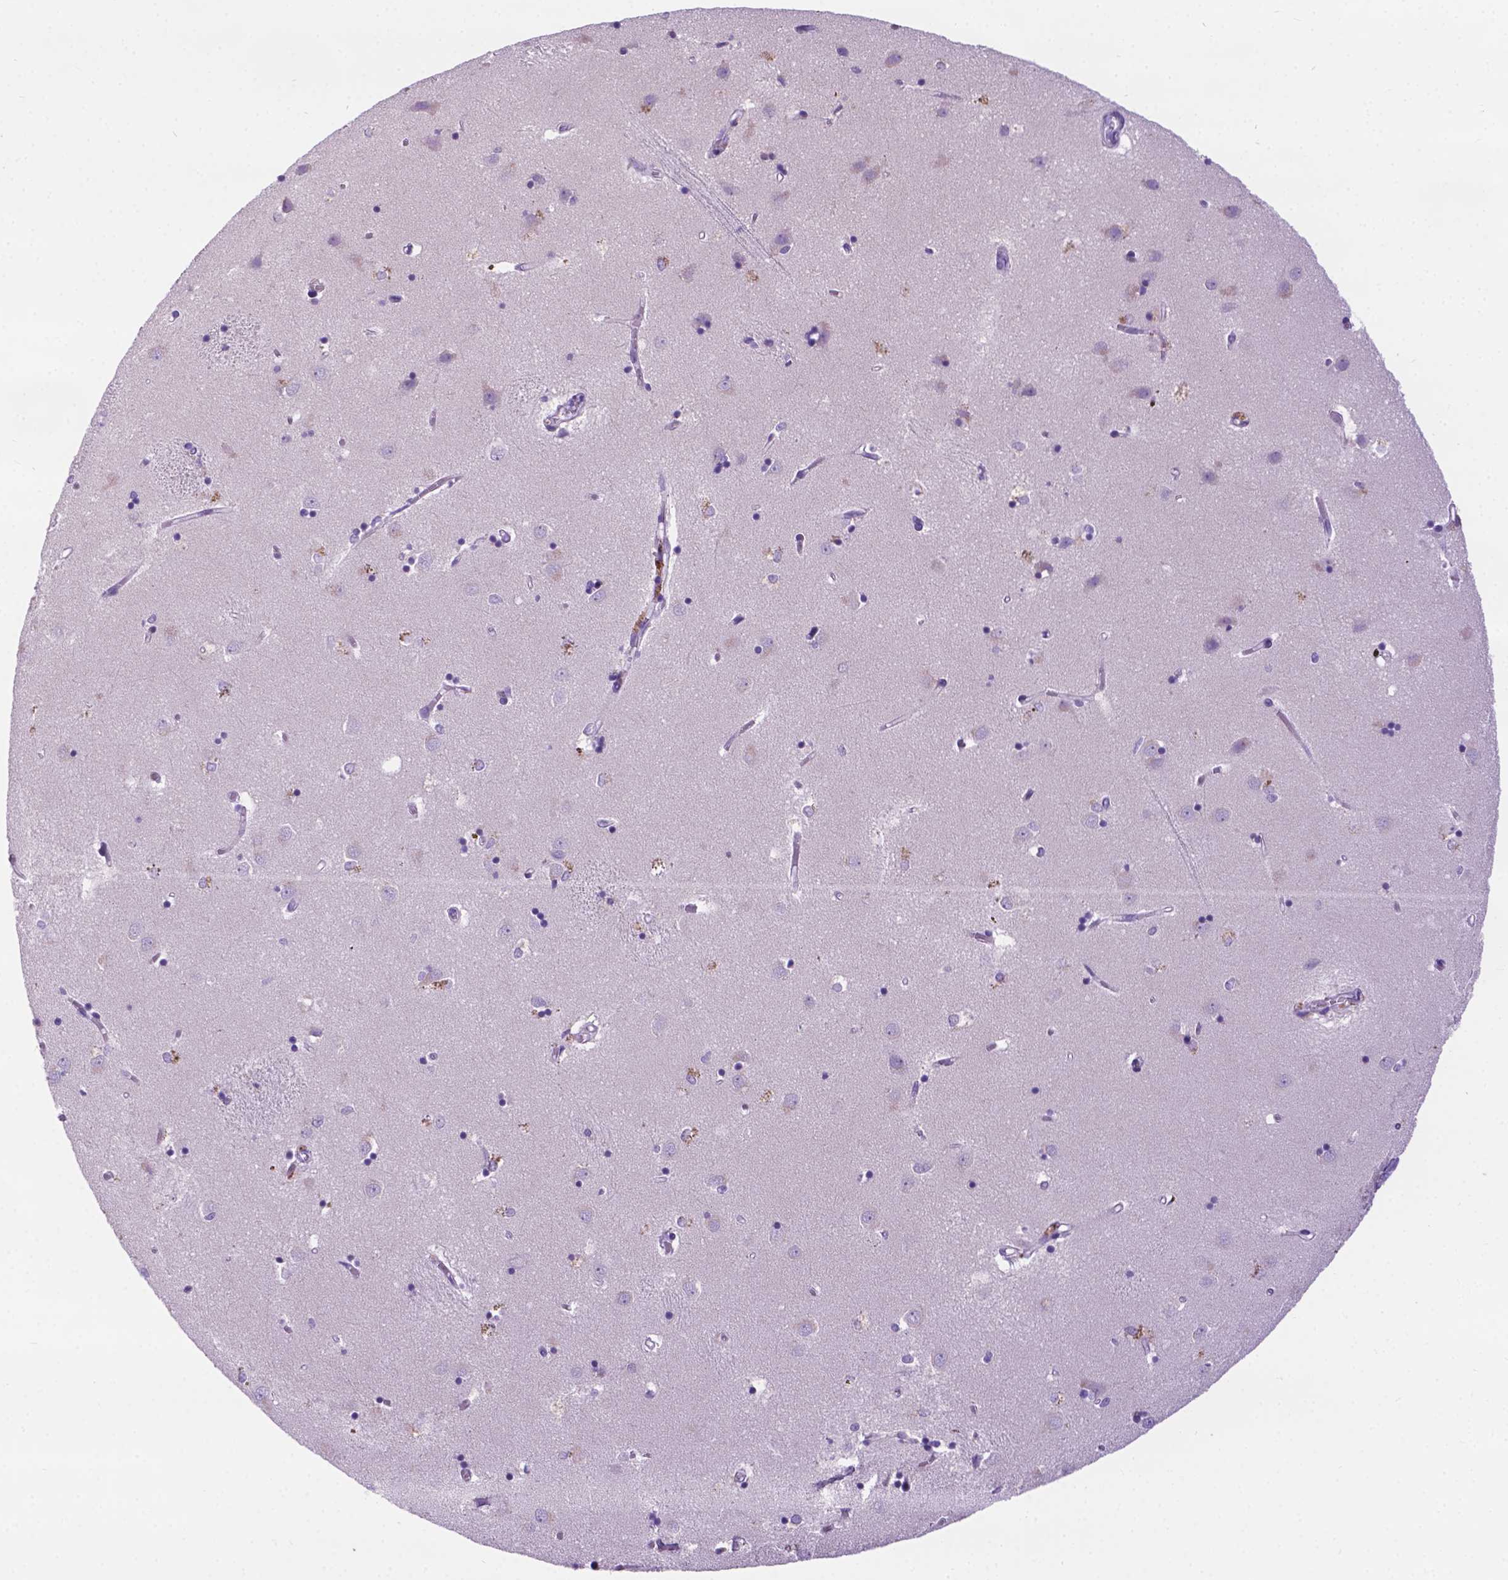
{"staining": {"intensity": "negative", "quantity": "none", "location": "none"}, "tissue": "caudate", "cell_type": "Glial cells", "image_type": "normal", "snomed": [{"axis": "morphology", "description": "Normal tissue, NOS"}, {"axis": "topography", "description": "Lateral ventricle wall"}], "caption": "This is an IHC photomicrograph of unremarkable caudate. There is no positivity in glial cells.", "gene": "ARMS2", "patient": {"sex": "male", "age": 54}}